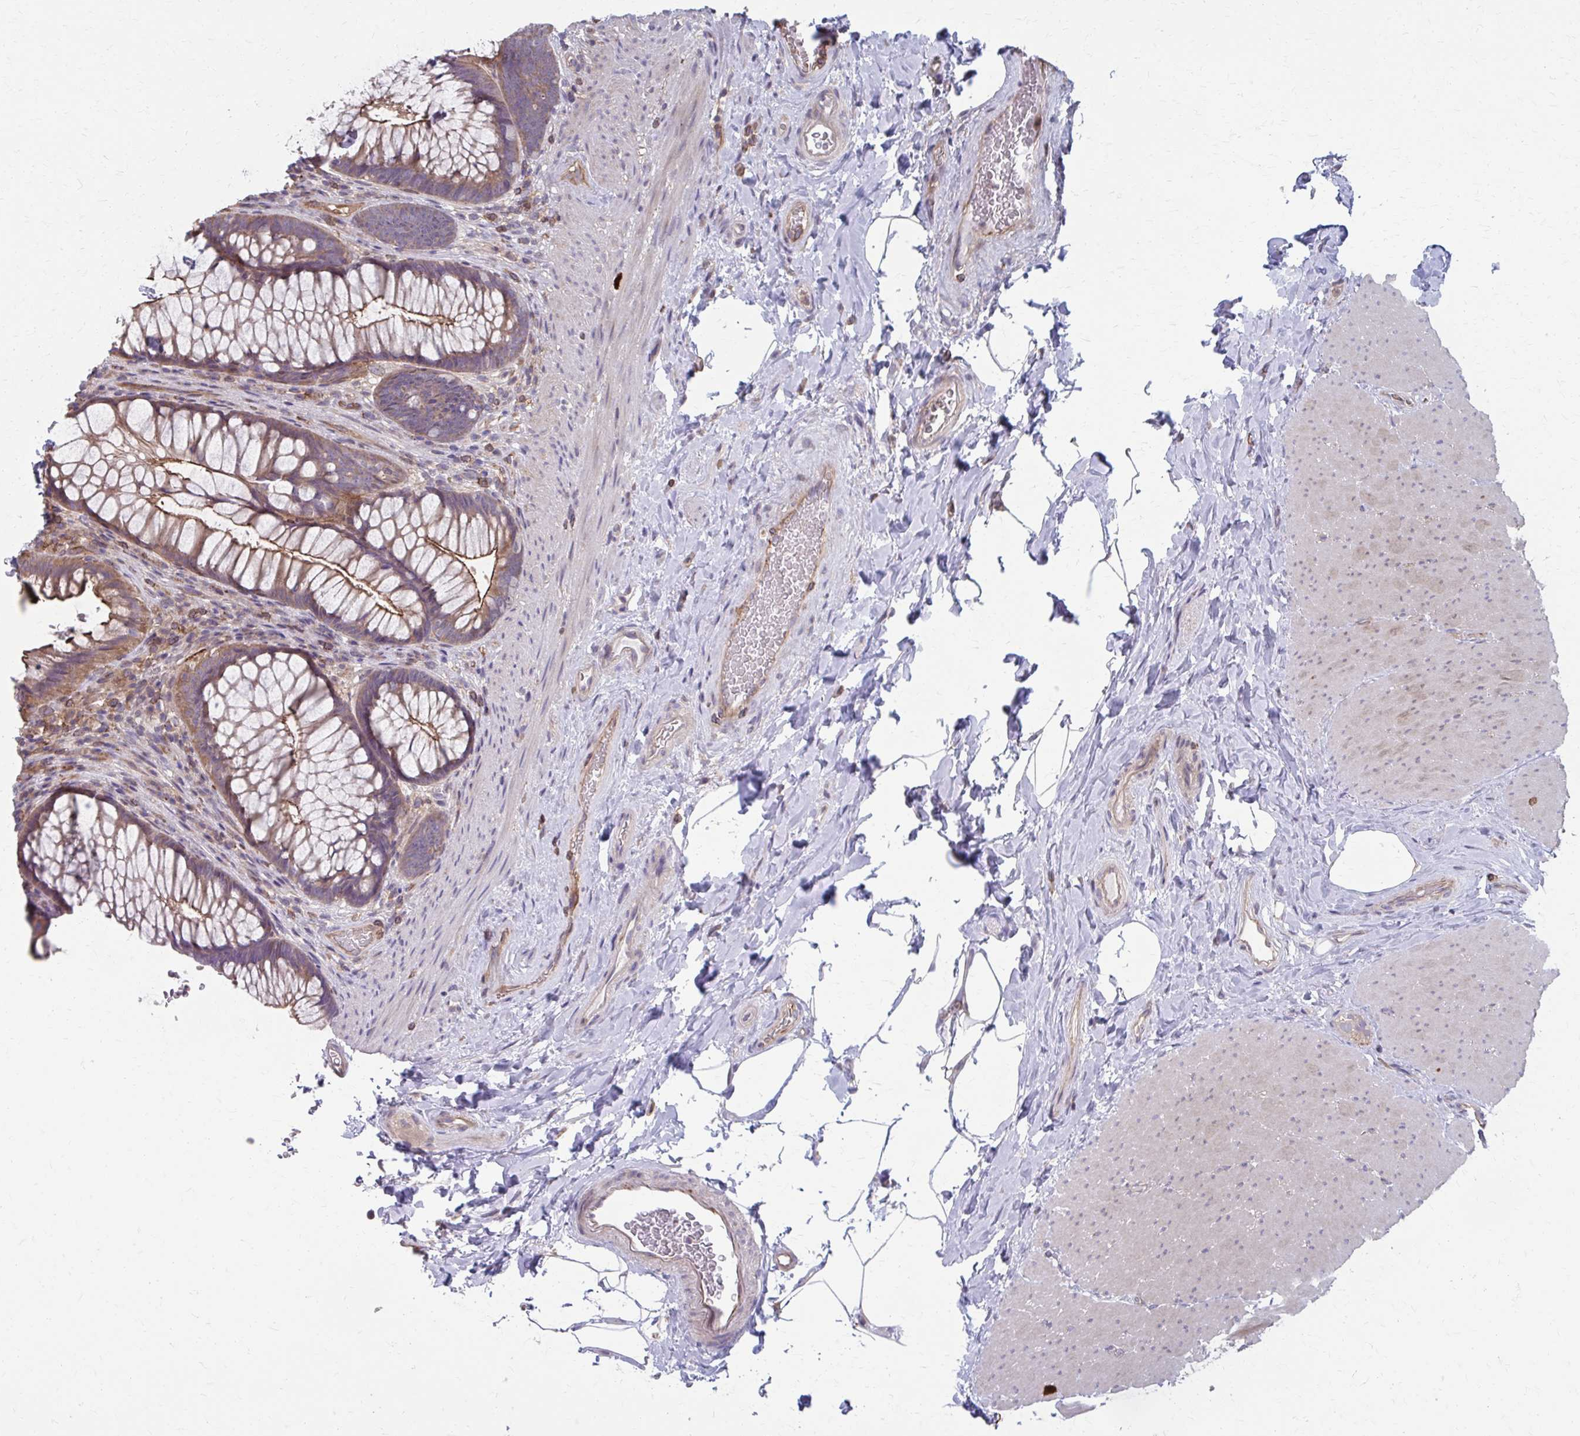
{"staining": {"intensity": "moderate", "quantity": ">75%", "location": "cytoplasmic/membranous"}, "tissue": "rectum", "cell_type": "Glandular cells", "image_type": "normal", "snomed": [{"axis": "morphology", "description": "Normal tissue, NOS"}, {"axis": "topography", "description": "Rectum"}], "caption": "Rectum stained with a brown dye reveals moderate cytoplasmic/membranous positive expression in approximately >75% of glandular cells.", "gene": "MMP14", "patient": {"sex": "male", "age": 53}}